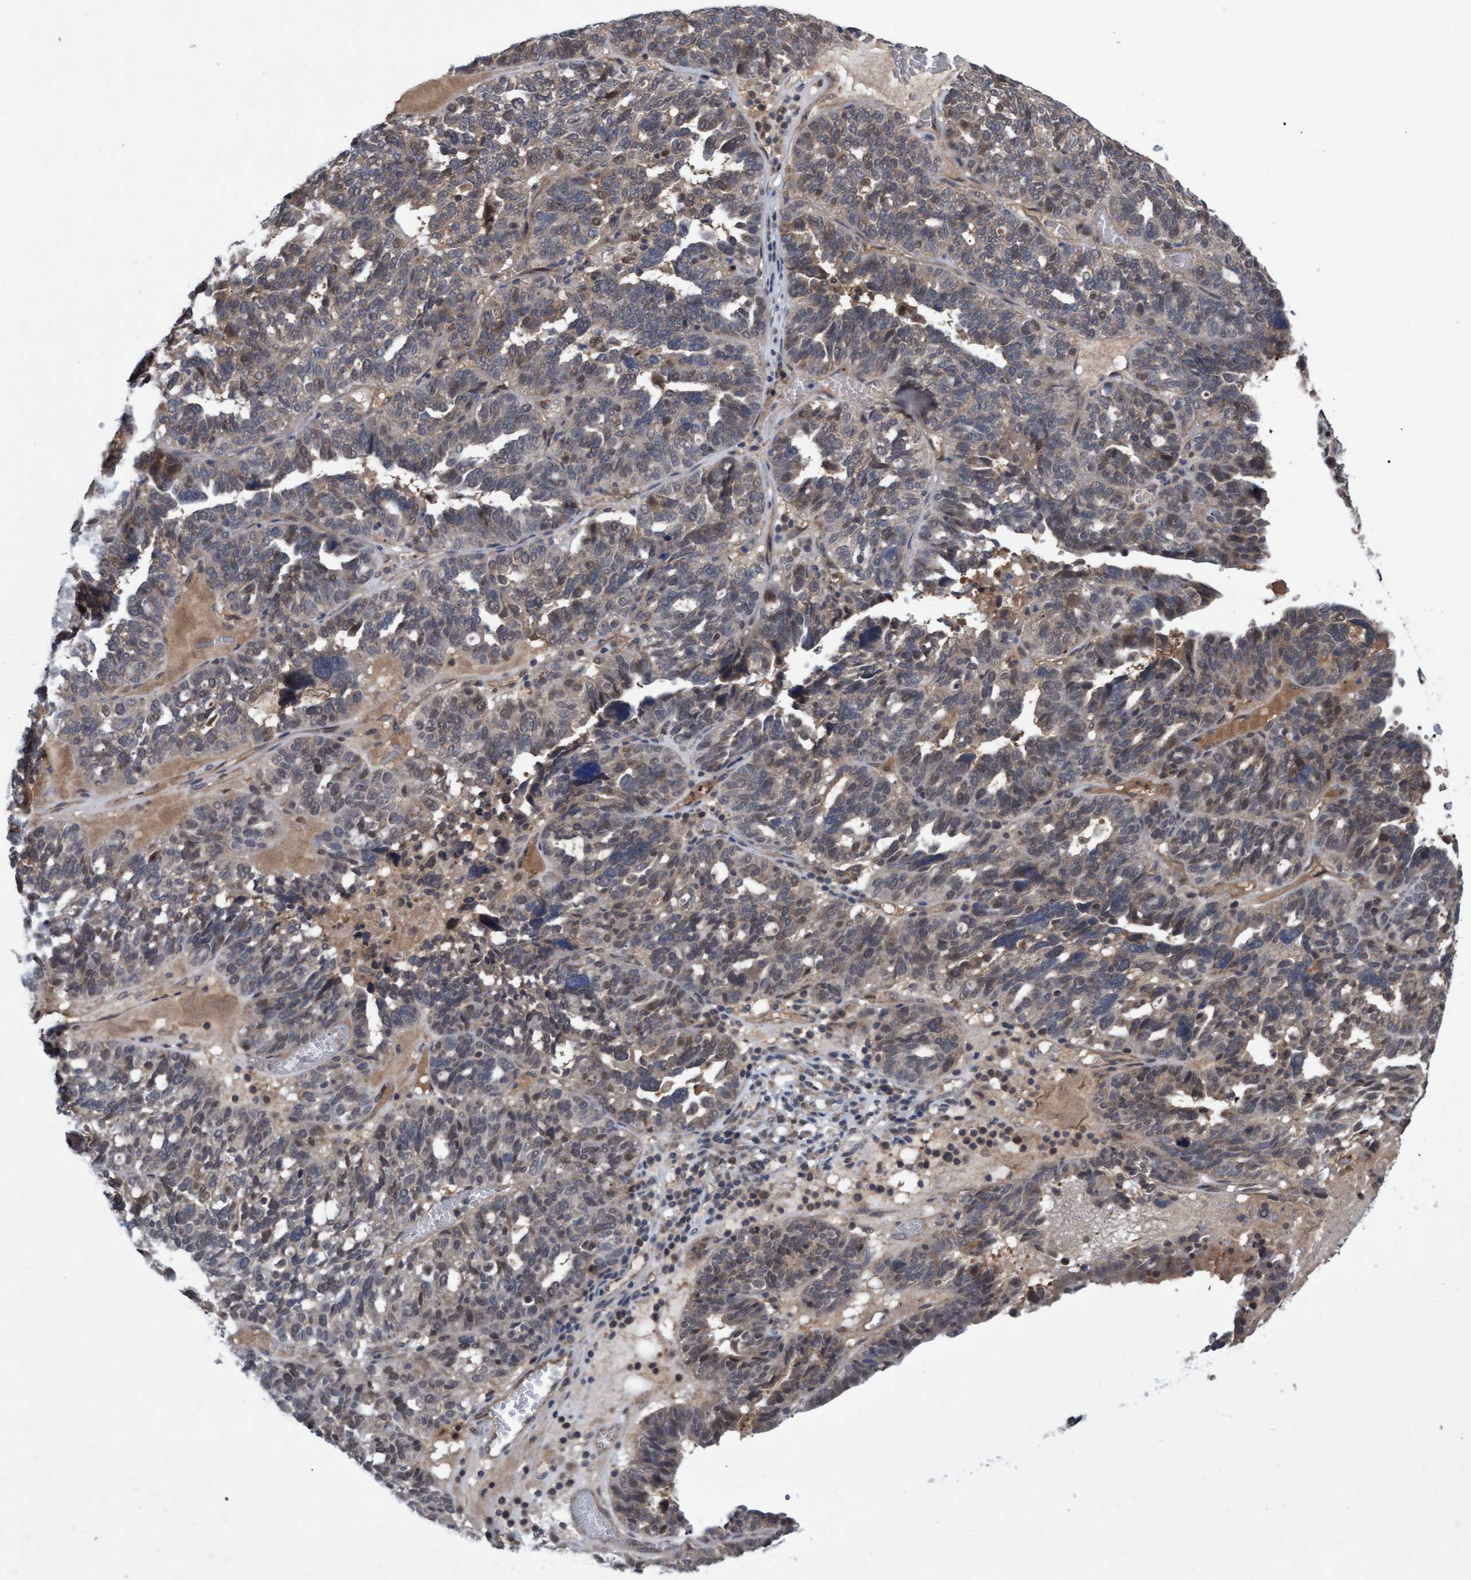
{"staining": {"intensity": "weak", "quantity": "25%-75%", "location": "cytoplasmic/membranous,nuclear"}, "tissue": "ovarian cancer", "cell_type": "Tumor cells", "image_type": "cancer", "snomed": [{"axis": "morphology", "description": "Cystadenocarcinoma, serous, NOS"}, {"axis": "topography", "description": "Ovary"}], "caption": "Serous cystadenocarcinoma (ovarian) tissue demonstrates weak cytoplasmic/membranous and nuclear positivity in about 25%-75% of tumor cells", "gene": "PSMB6", "patient": {"sex": "female", "age": 59}}